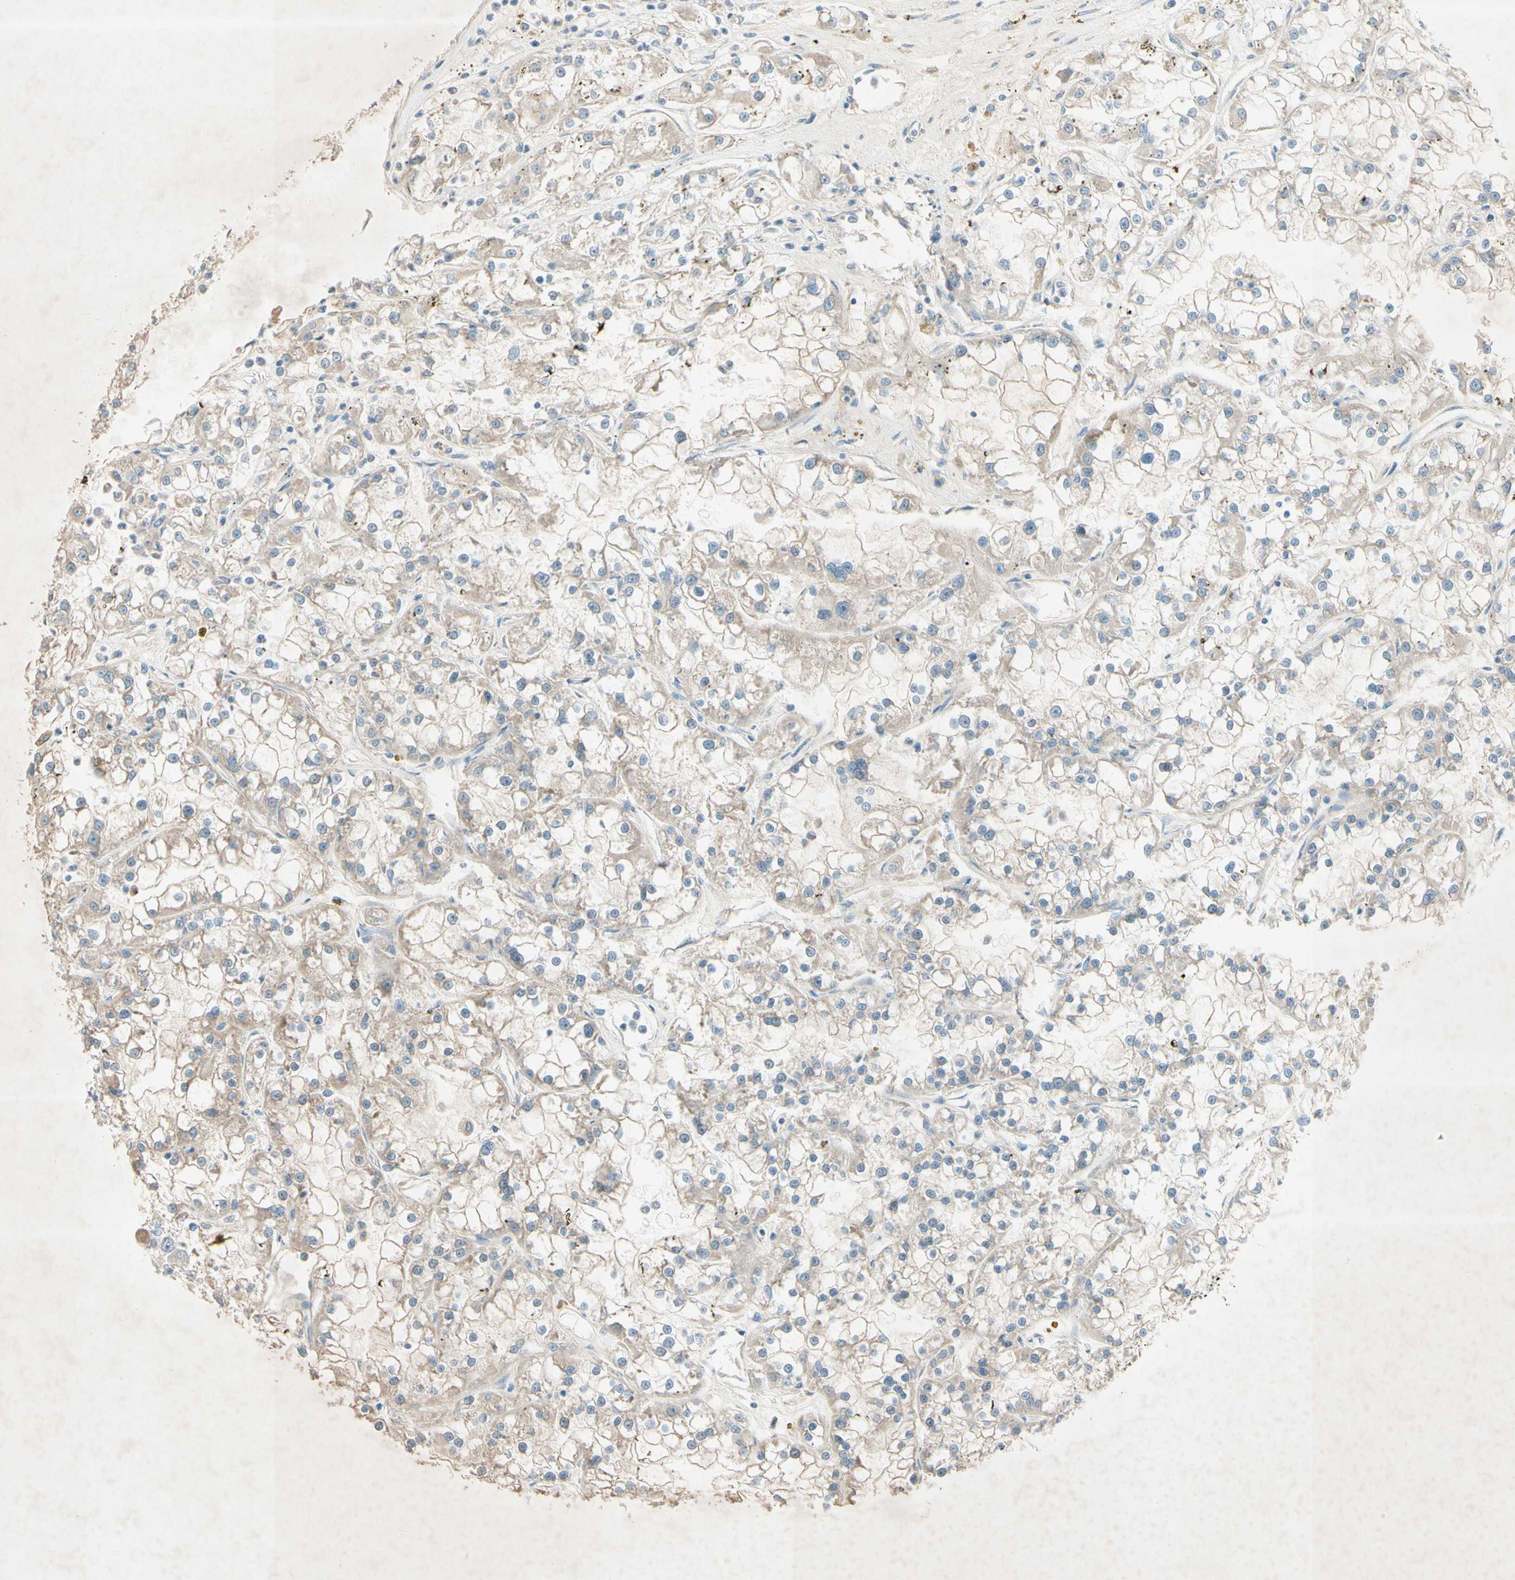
{"staining": {"intensity": "negative", "quantity": "none", "location": "none"}, "tissue": "renal cancer", "cell_type": "Tumor cells", "image_type": "cancer", "snomed": [{"axis": "morphology", "description": "Adenocarcinoma, NOS"}, {"axis": "topography", "description": "Kidney"}], "caption": "This is an immunohistochemistry (IHC) image of human renal cancer. There is no staining in tumor cells.", "gene": "IL2", "patient": {"sex": "female", "age": 52}}